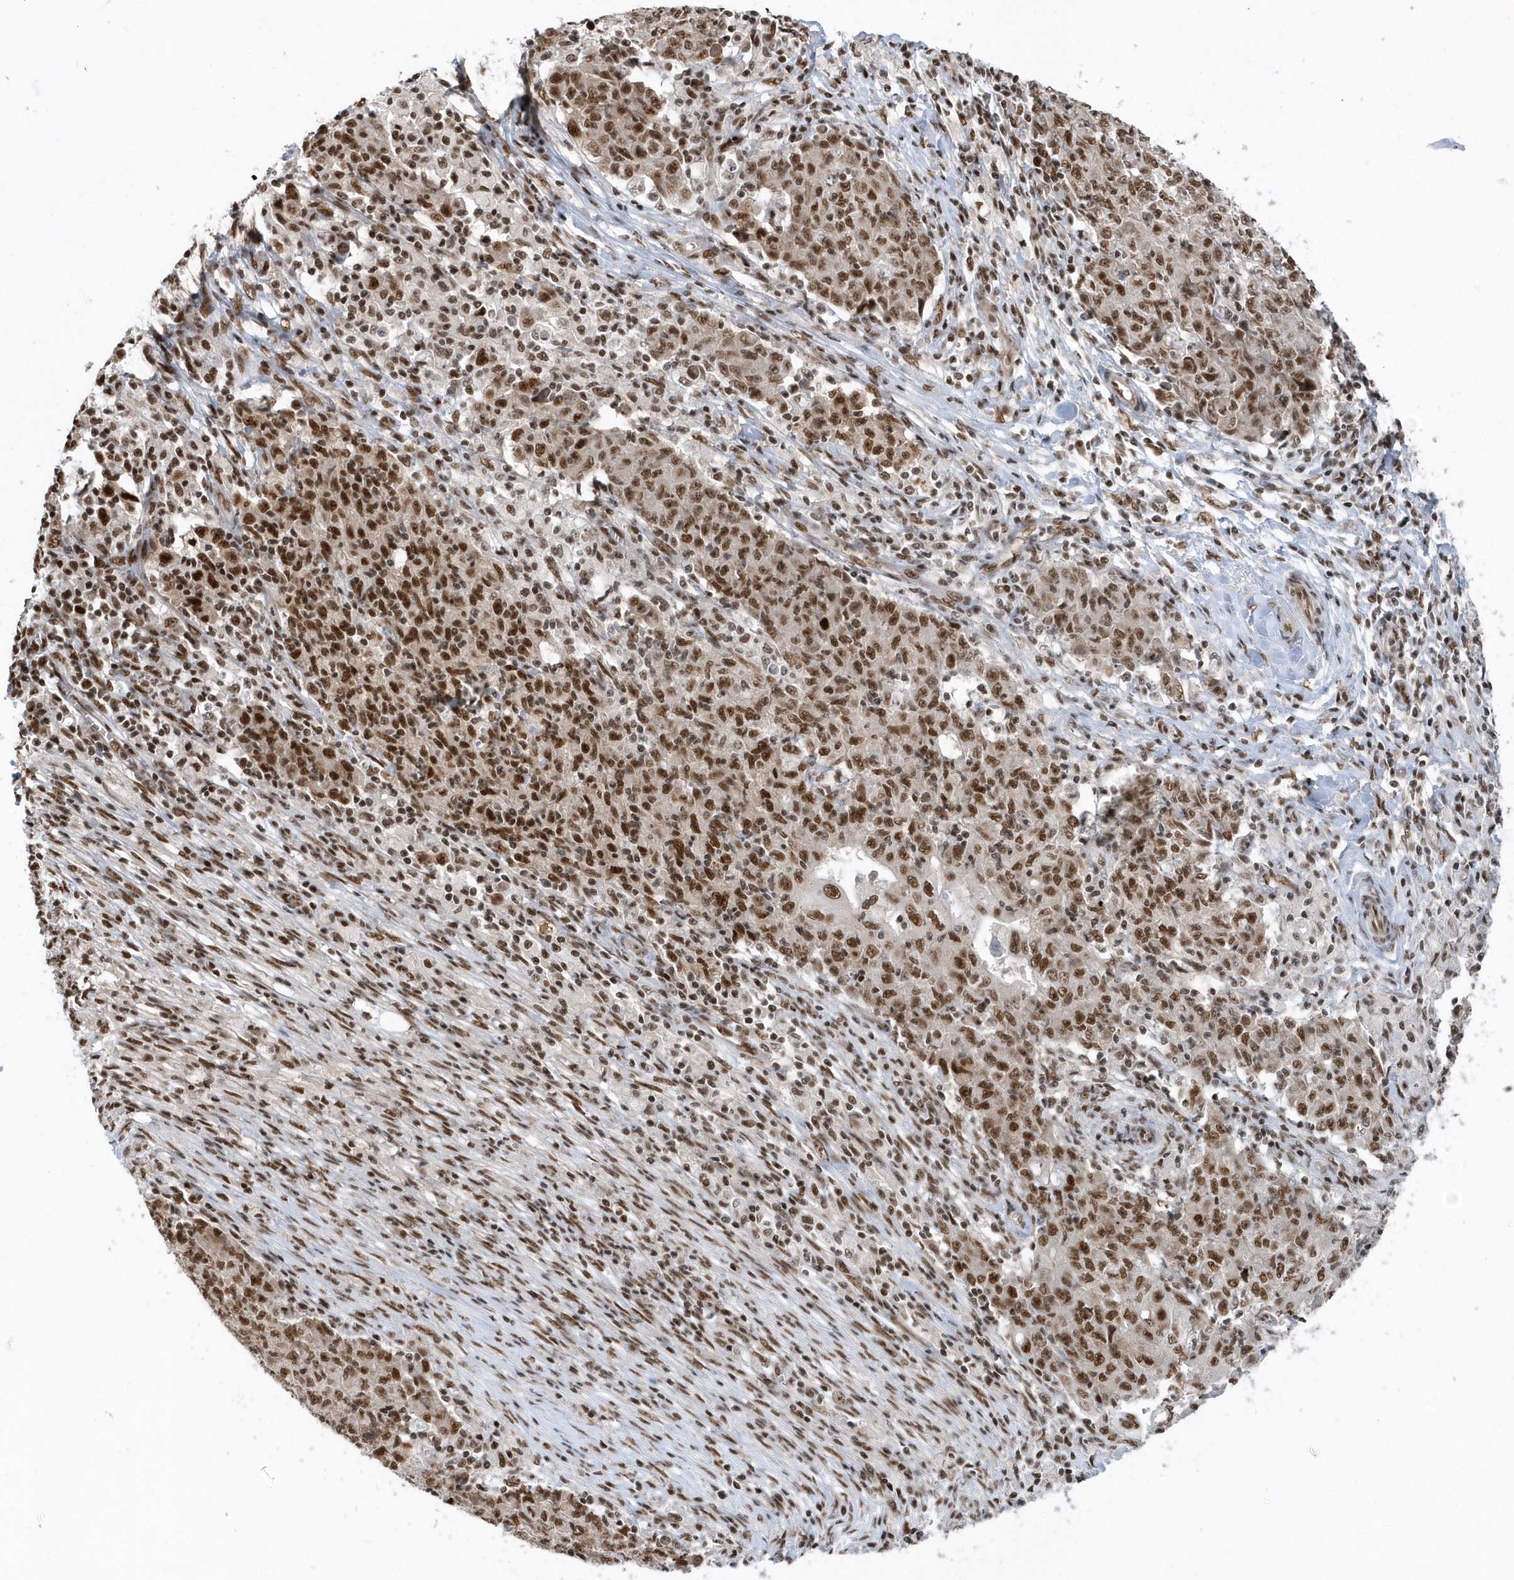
{"staining": {"intensity": "strong", "quantity": ">75%", "location": "nuclear"}, "tissue": "ovarian cancer", "cell_type": "Tumor cells", "image_type": "cancer", "snomed": [{"axis": "morphology", "description": "Carcinoma, endometroid"}, {"axis": "topography", "description": "Ovary"}], "caption": "An IHC micrograph of neoplastic tissue is shown. Protein staining in brown shows strong nuclear positivity in ovarian cancer (endometroid carcinoma) within tumor cells.", "gene": "SEPHS1", "patient": {"sex": "female", "age": 42}}